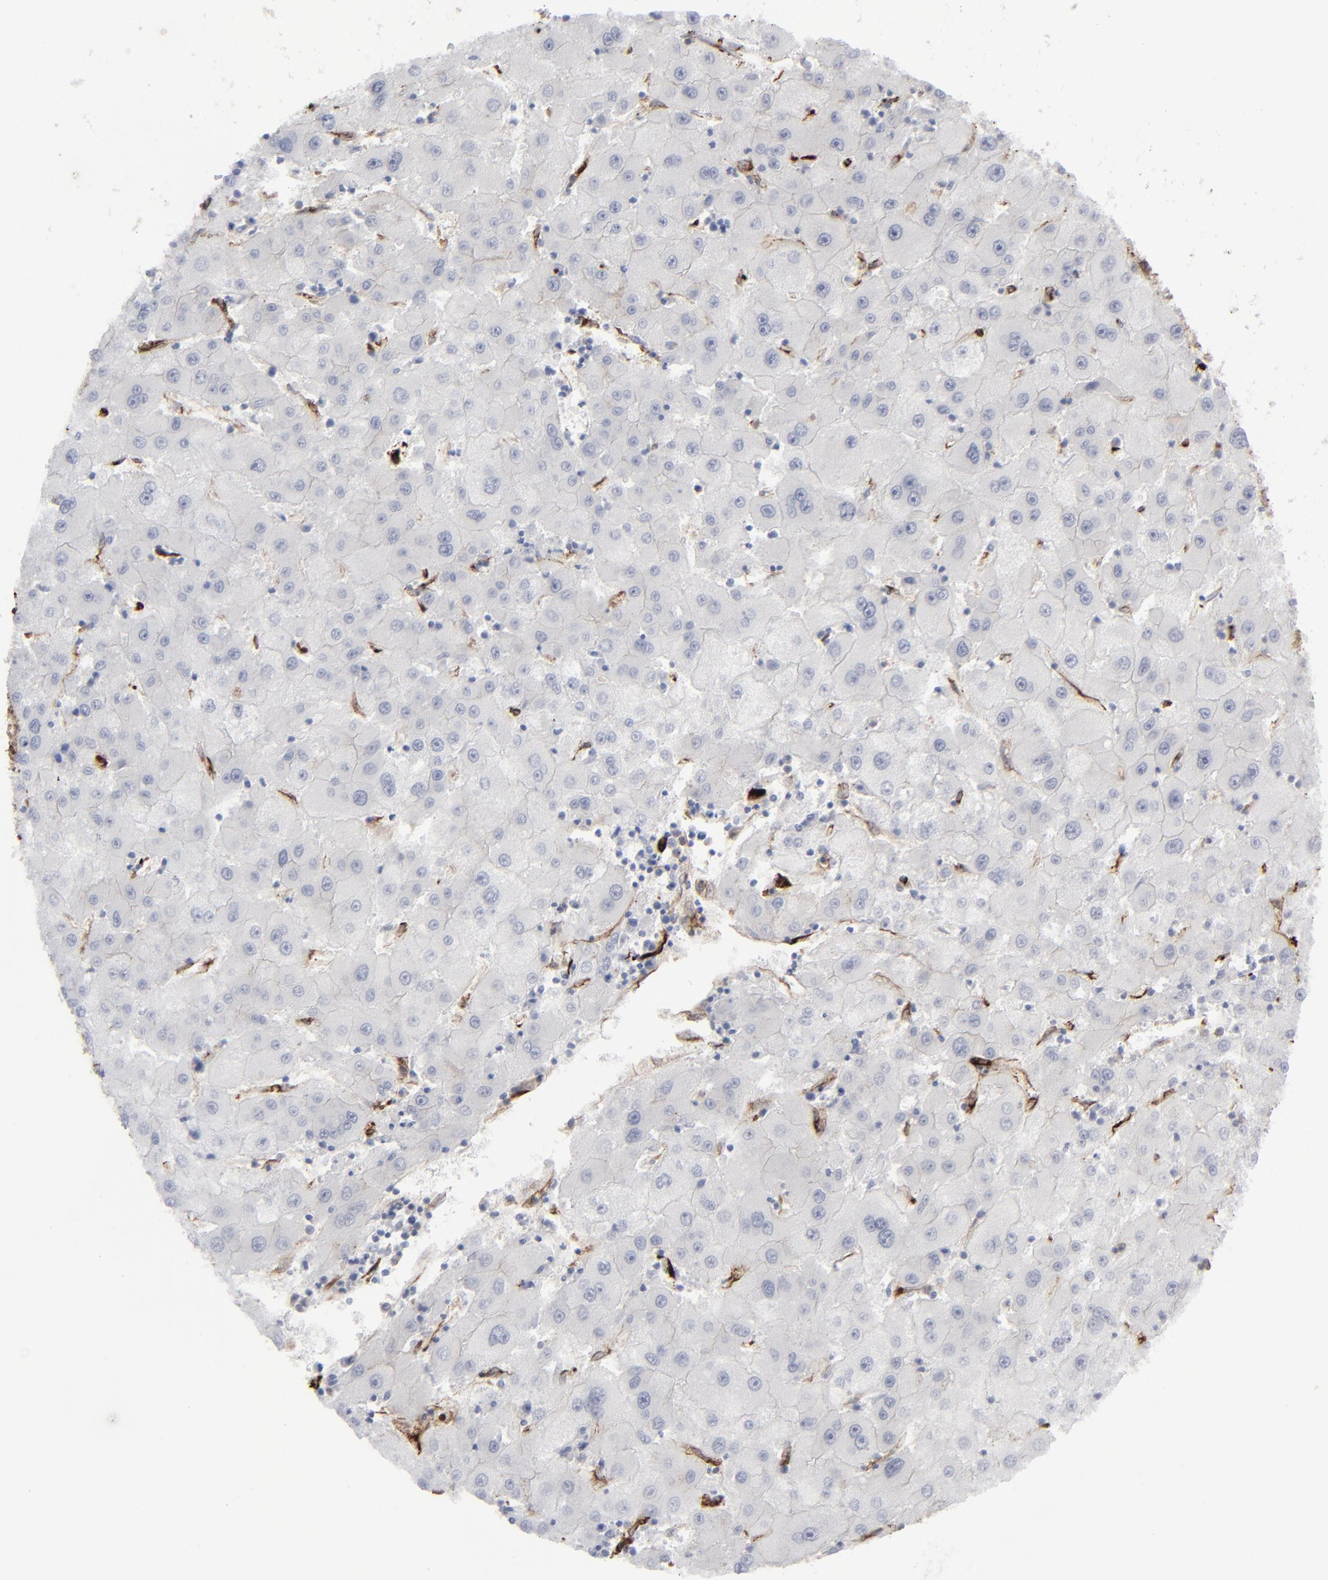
{"staining": {"intensity": "negative", "quantity": "none", "location": "none"}, "tissue": "liver cancer", "cell_type": "Tumor cells", "image_type": "cancer", "snomed": [{"axis": "morphology", "description": "Carcinoma, Hepatocellular, NOS"}, {"axis": "topography", "description": "Liver"}], "caption": "Tumor cells are negative for brown protein staining in liver cancer. (Brightfield microscopy of DAB immunohistochemistry (IHC) at high magnification).", "gene": "SPARC", "patient": {"sex": "male", "age": 72}}